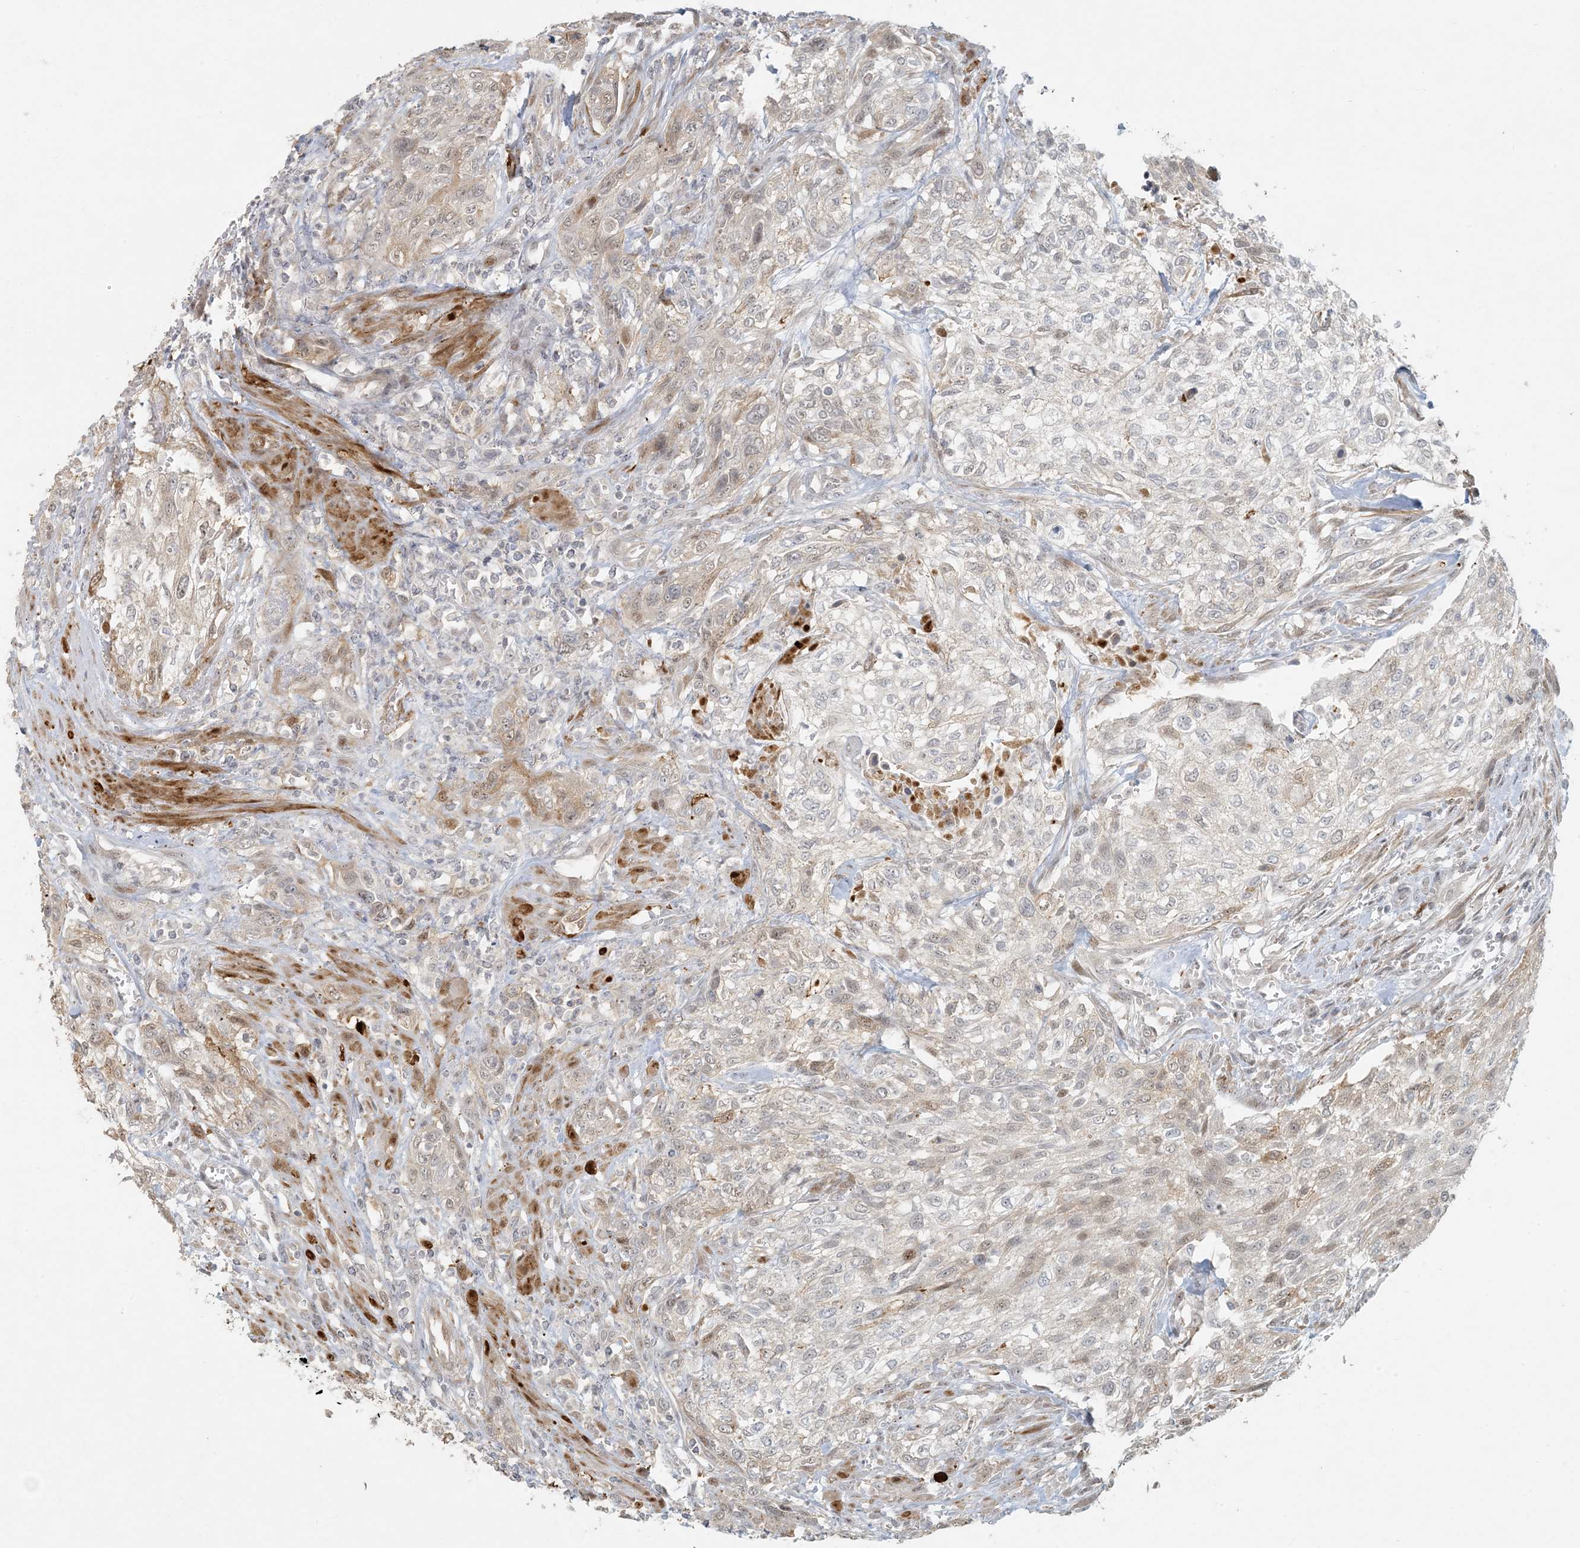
{"staining": {"intensity": "weak", "quantity": "<25%", "location": "cytoplasmic/membranous,nuclear"}, "tissue": "urothelial cancer", "cell_type": "Tumor cells", "image_type": "cancer", "snomed": [{"axis": "morphology", "description": "Urothelial carcinoma, High grade"}, {"axis": "topography", "description": "Urinary bladder"}], "caption": "This photomicrograph is of urothelial cancer stained with immunohistochemistry (IHC) to label a protein in brown with the nuclei are counter-stained blue. There is no staining in tumor cells. (Immunohistochemistry, brightfield microscopy, high magnification).", "gene": "BCORL1", "patient": {"sex": "male", "age": 35}}